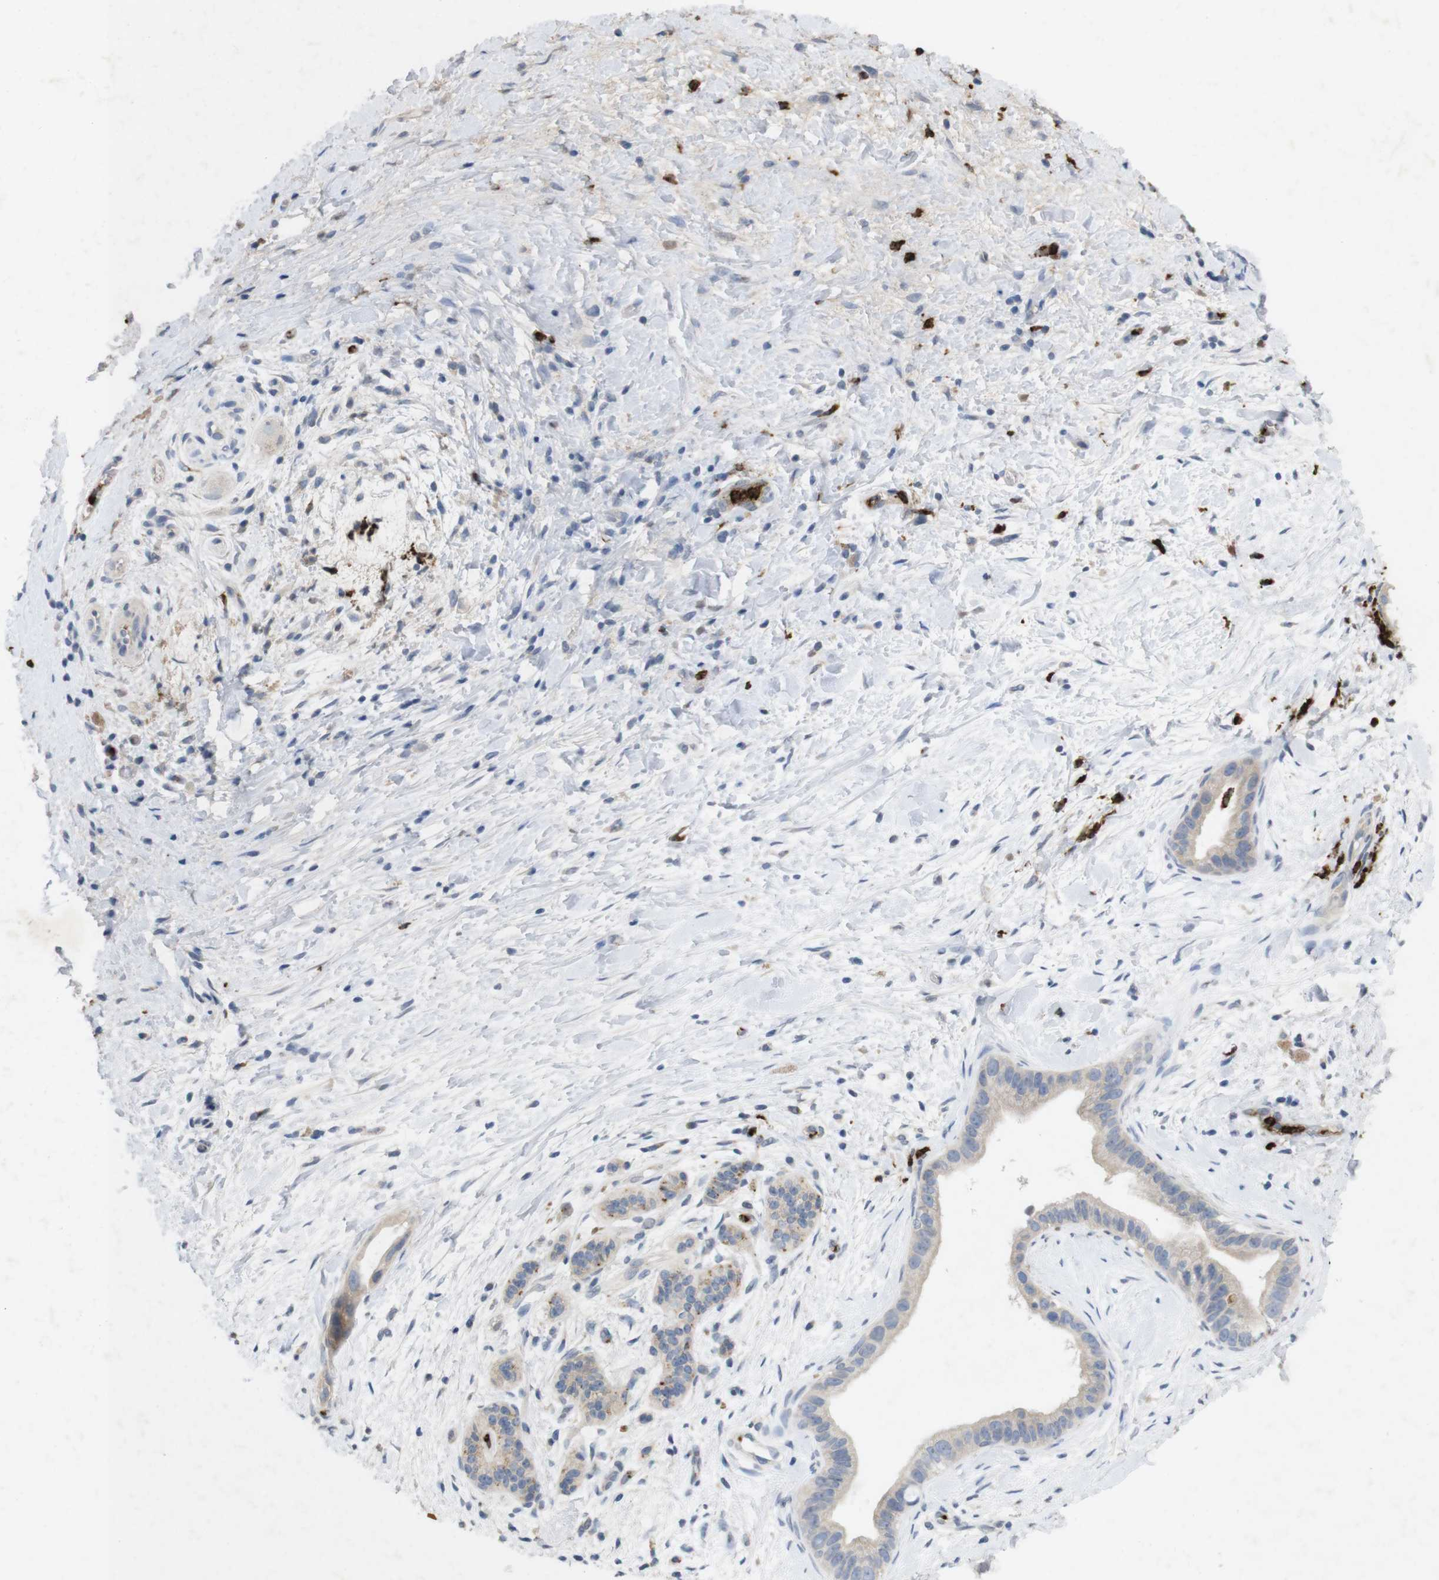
{"staining": {"intensity": "weak", "quantity": ">75%", "location": "cytoplasmic/membranous"}, "tissue": "pancreatic cancer", "cell_type": "Tumor cells", "image_type": "cancer", "snomed": [{"axis": "morphology", "description": "Adenocarcinoma, NOS"}, {"axis": "topography", "description": "Pancreas"}], "caption": "Adenocarcinoma (pancreatic) tissue demonstrates weak cytoplasmic/membranous staining in approximately >75% of tumor cells, visualized by immunohistochemistry.", "gene": "TSPAN14", "patient": {"sex": "male", "age": 55}}